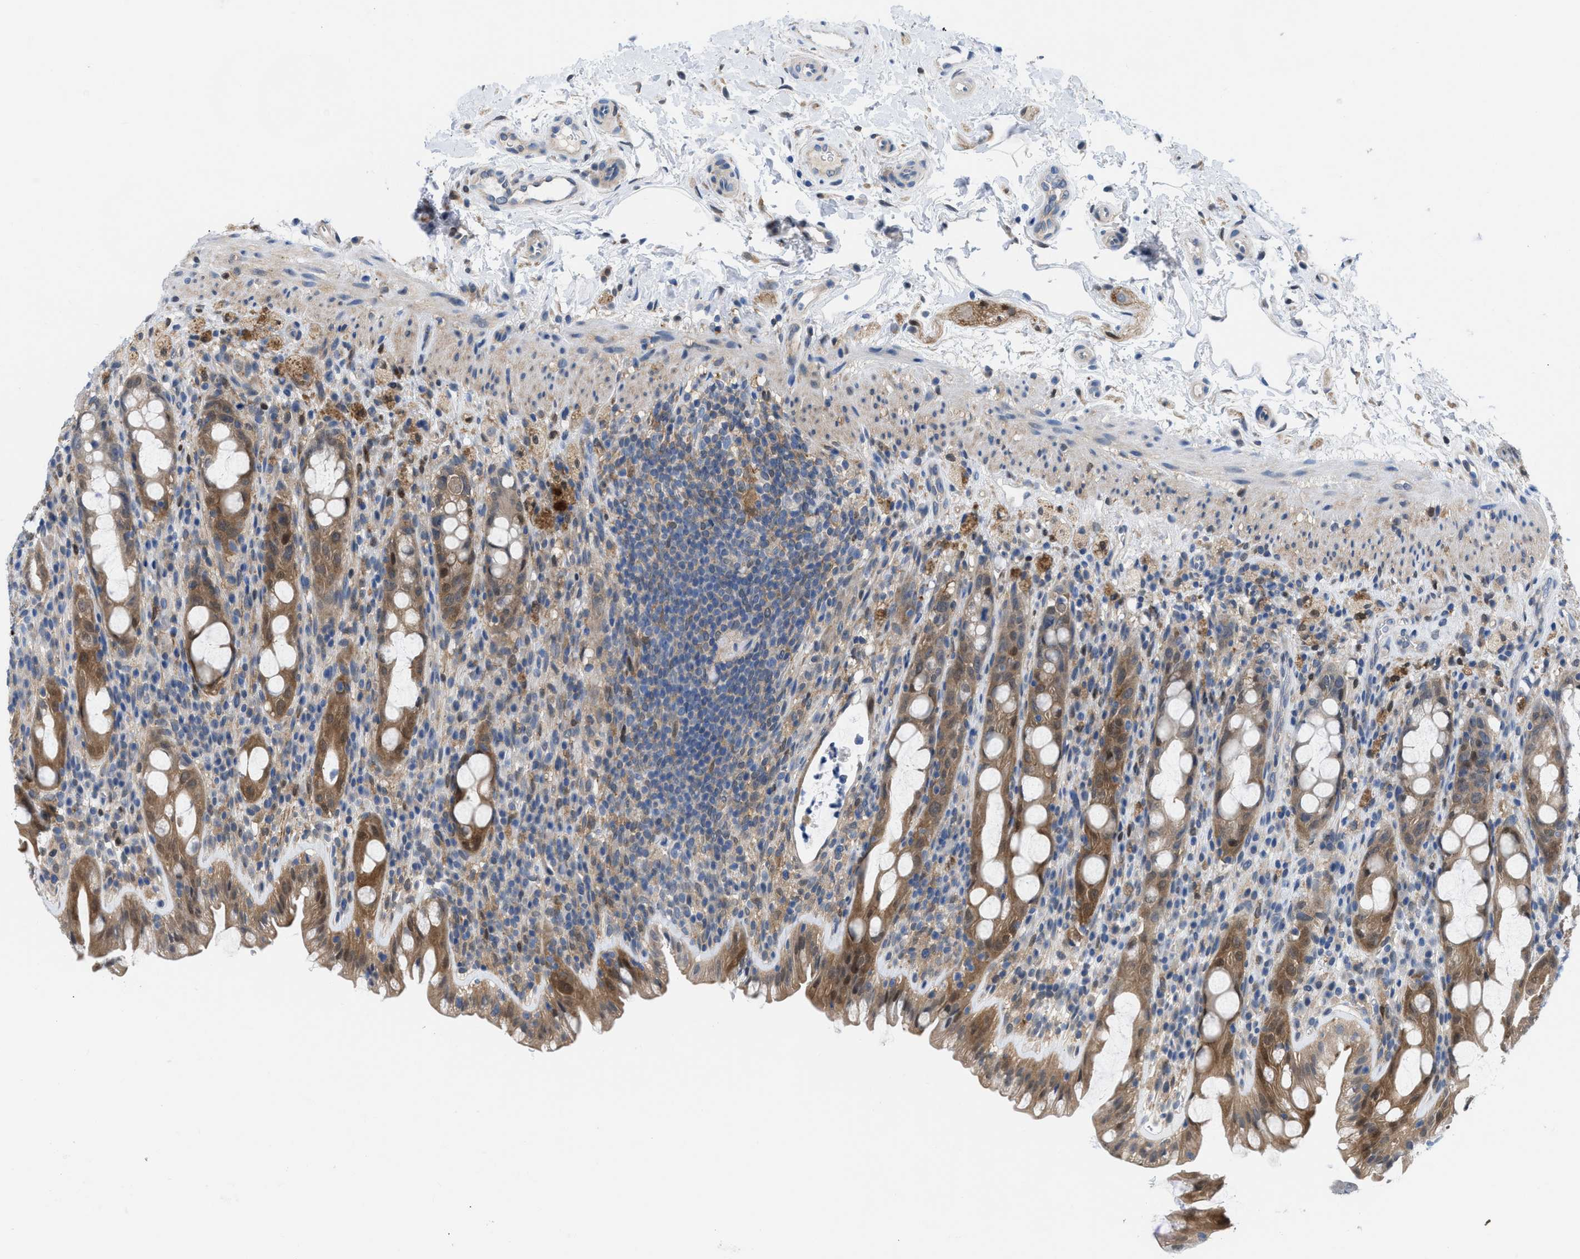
{"staining": {"intensity": "moderate", "quantity": "25%-75%", "location": "cytoplasmic/membranous"}, "tissue": "rectum", "cell_type": "Glandular cells", "image_type": "normal", "snomed": [{"axis": "morphology", "description": "Normal tissue, NOS"}, {"axis": "topography", "description": "Rectum"}], "caption": "Protein staining of benign rectum shows moderate cytoplasmic/membranous staining in about 25%-75% of glandular cells.", "gene": "CBR1", "patient": {"sex": "male", "age": 44}}